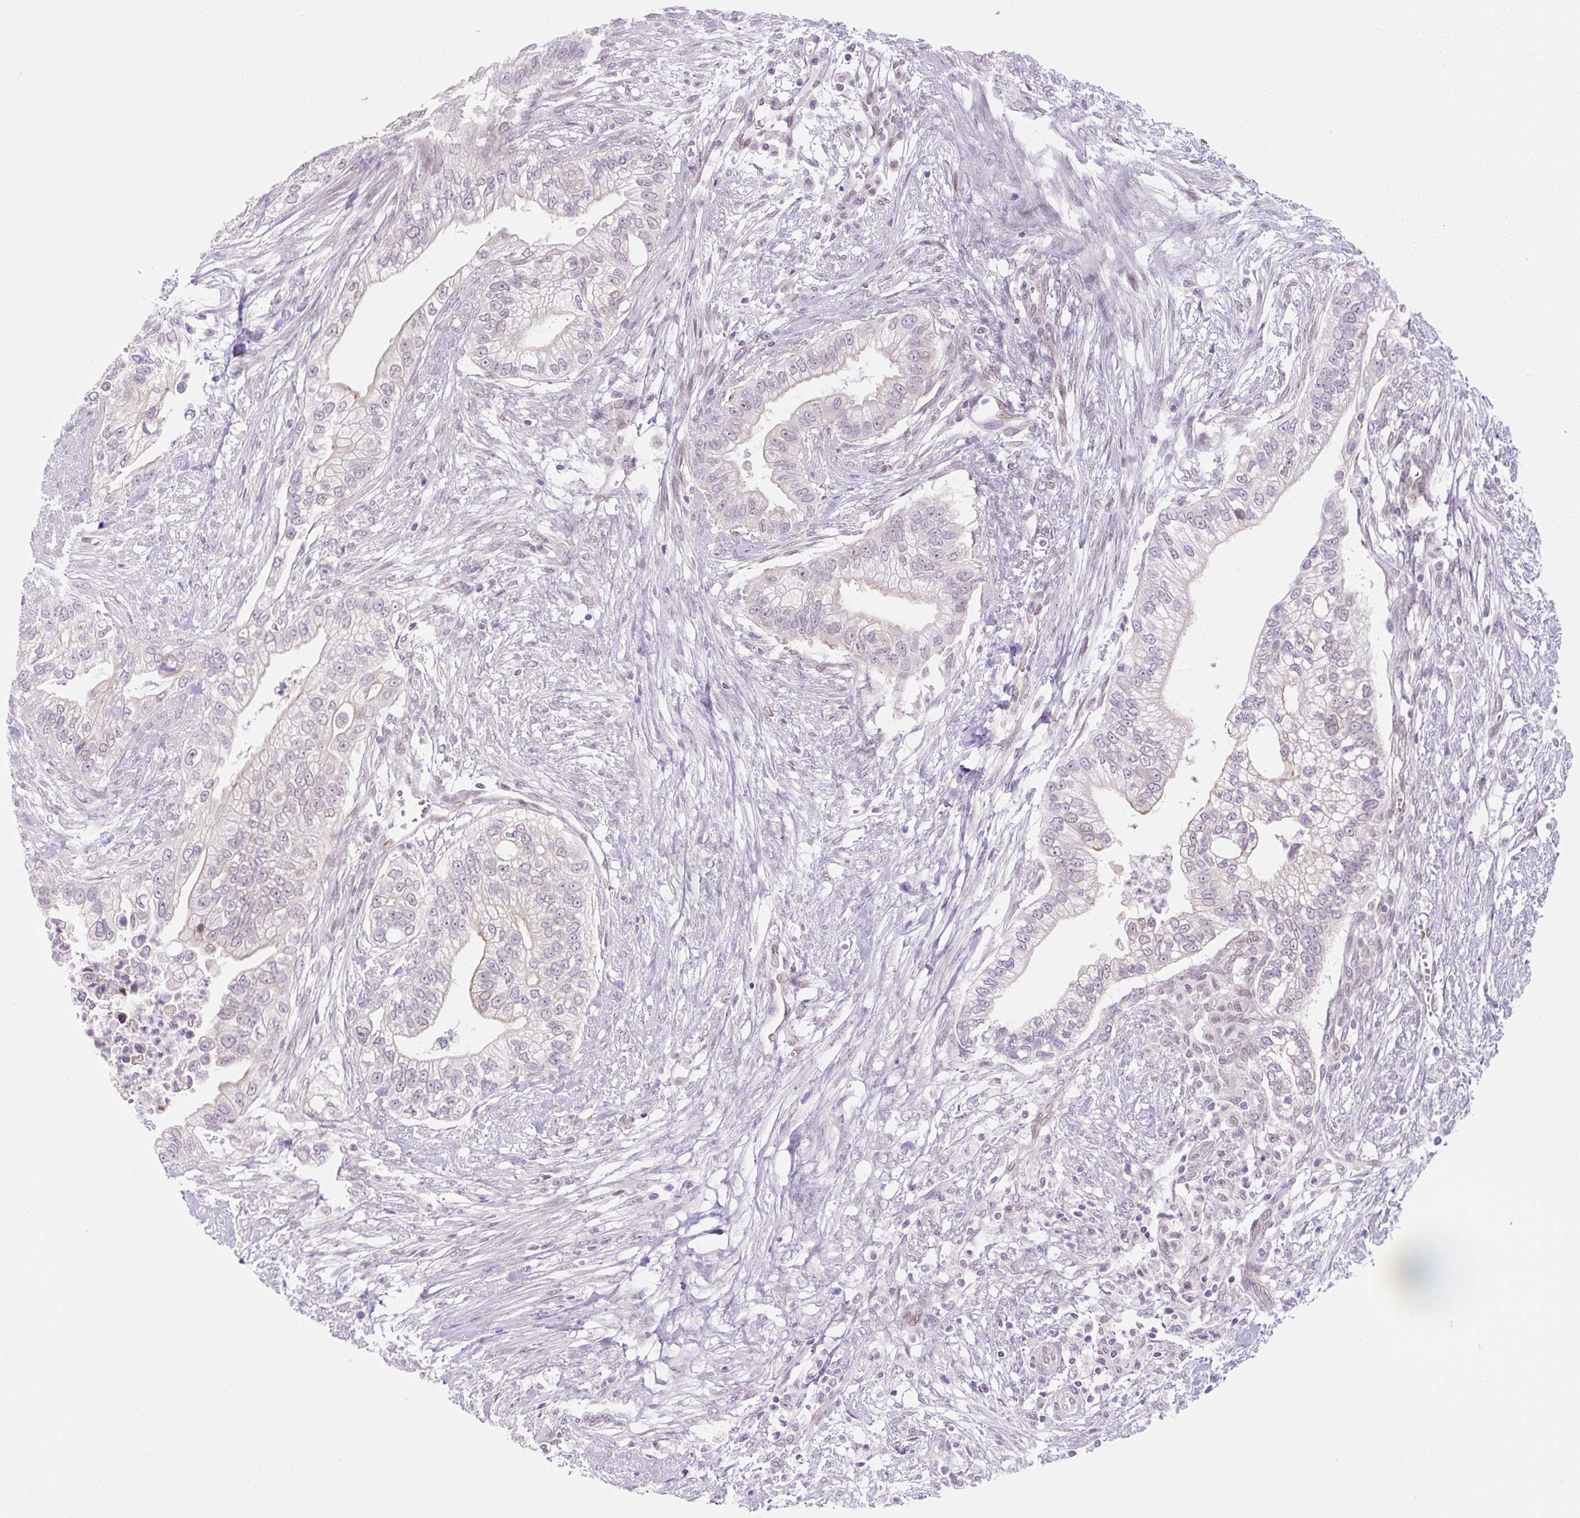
{"staining": {"intensity": "weak", "quantity": "<25%", "location": "cytoplasmic/membranous"}, "tissue": "pancreatic cancer", "cell_type": "Tumor cells", "image_type": "cancer", "snomed": [{"axis": "morphology", "description": "Adenocarcinoma, NOS"}, {"axis": "topography", "description": "Pancreas"}], "caption": "This is an immunohistochemistry micrograph of human pancreatic adenocarcinoma. There is no positivity in tumor cells.", "gene": "SYNE3", "patient": {"sex": "male", "age": 70}}